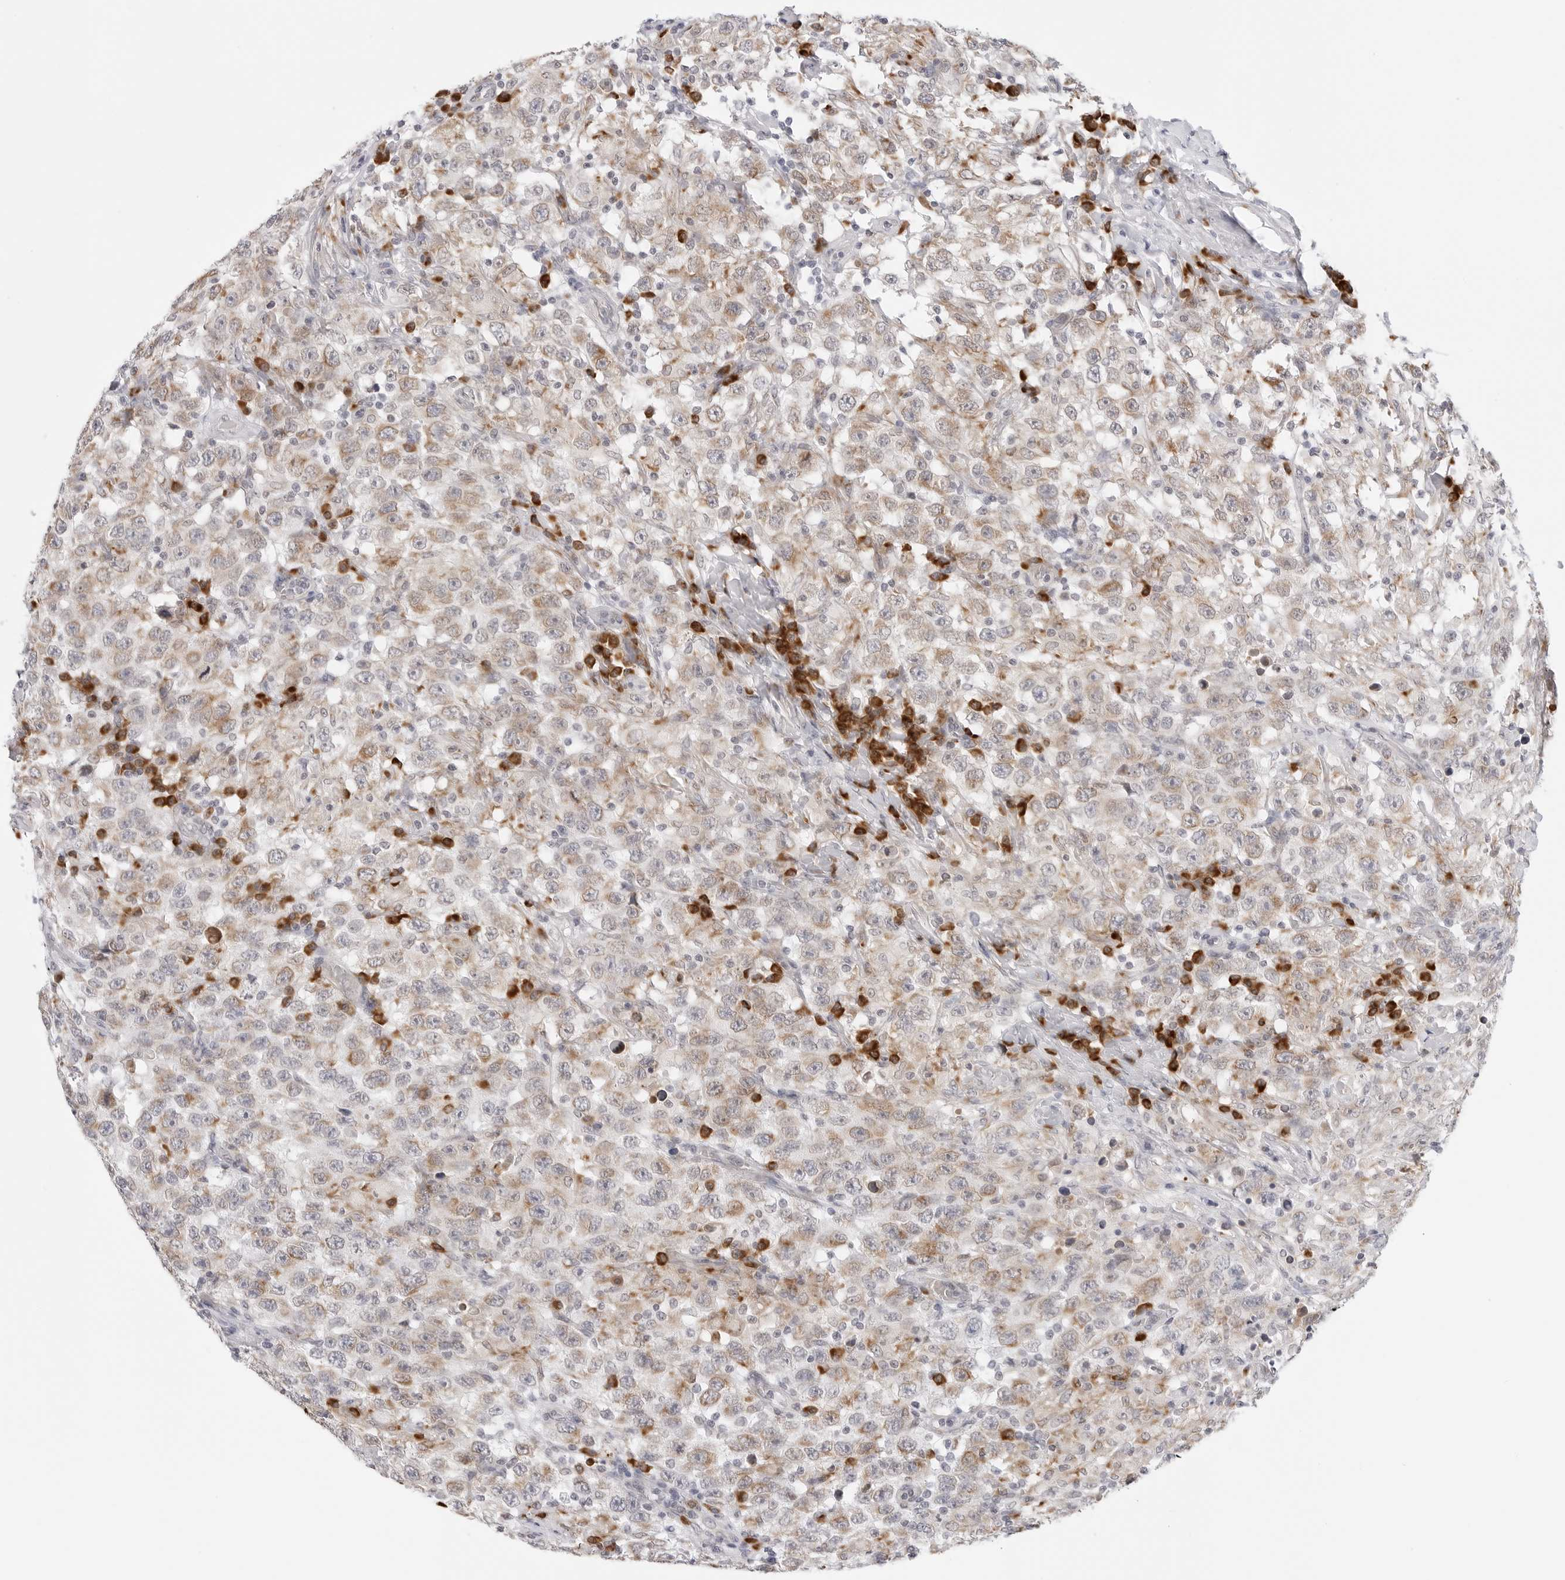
{"staining": {"intensity": "moderate", "quantity": "<25%", "location": "cytoplasmic/membranous"}, "tissue": "testis cancer", "cell_type": "Tumor cells", "image_type": "cancer", "snomed": [{"axis": "morphology", "description": "Seminoma, NOS"}, {"axis": "topography", "description": "Testis"}], "caption": "A brown stain highlights moderate cytoplasmic/membranous expression of a protein in human testis seminoma tumor cells.", "gene": "RPN1", "patient": {"sex": "male", "age": 41}}